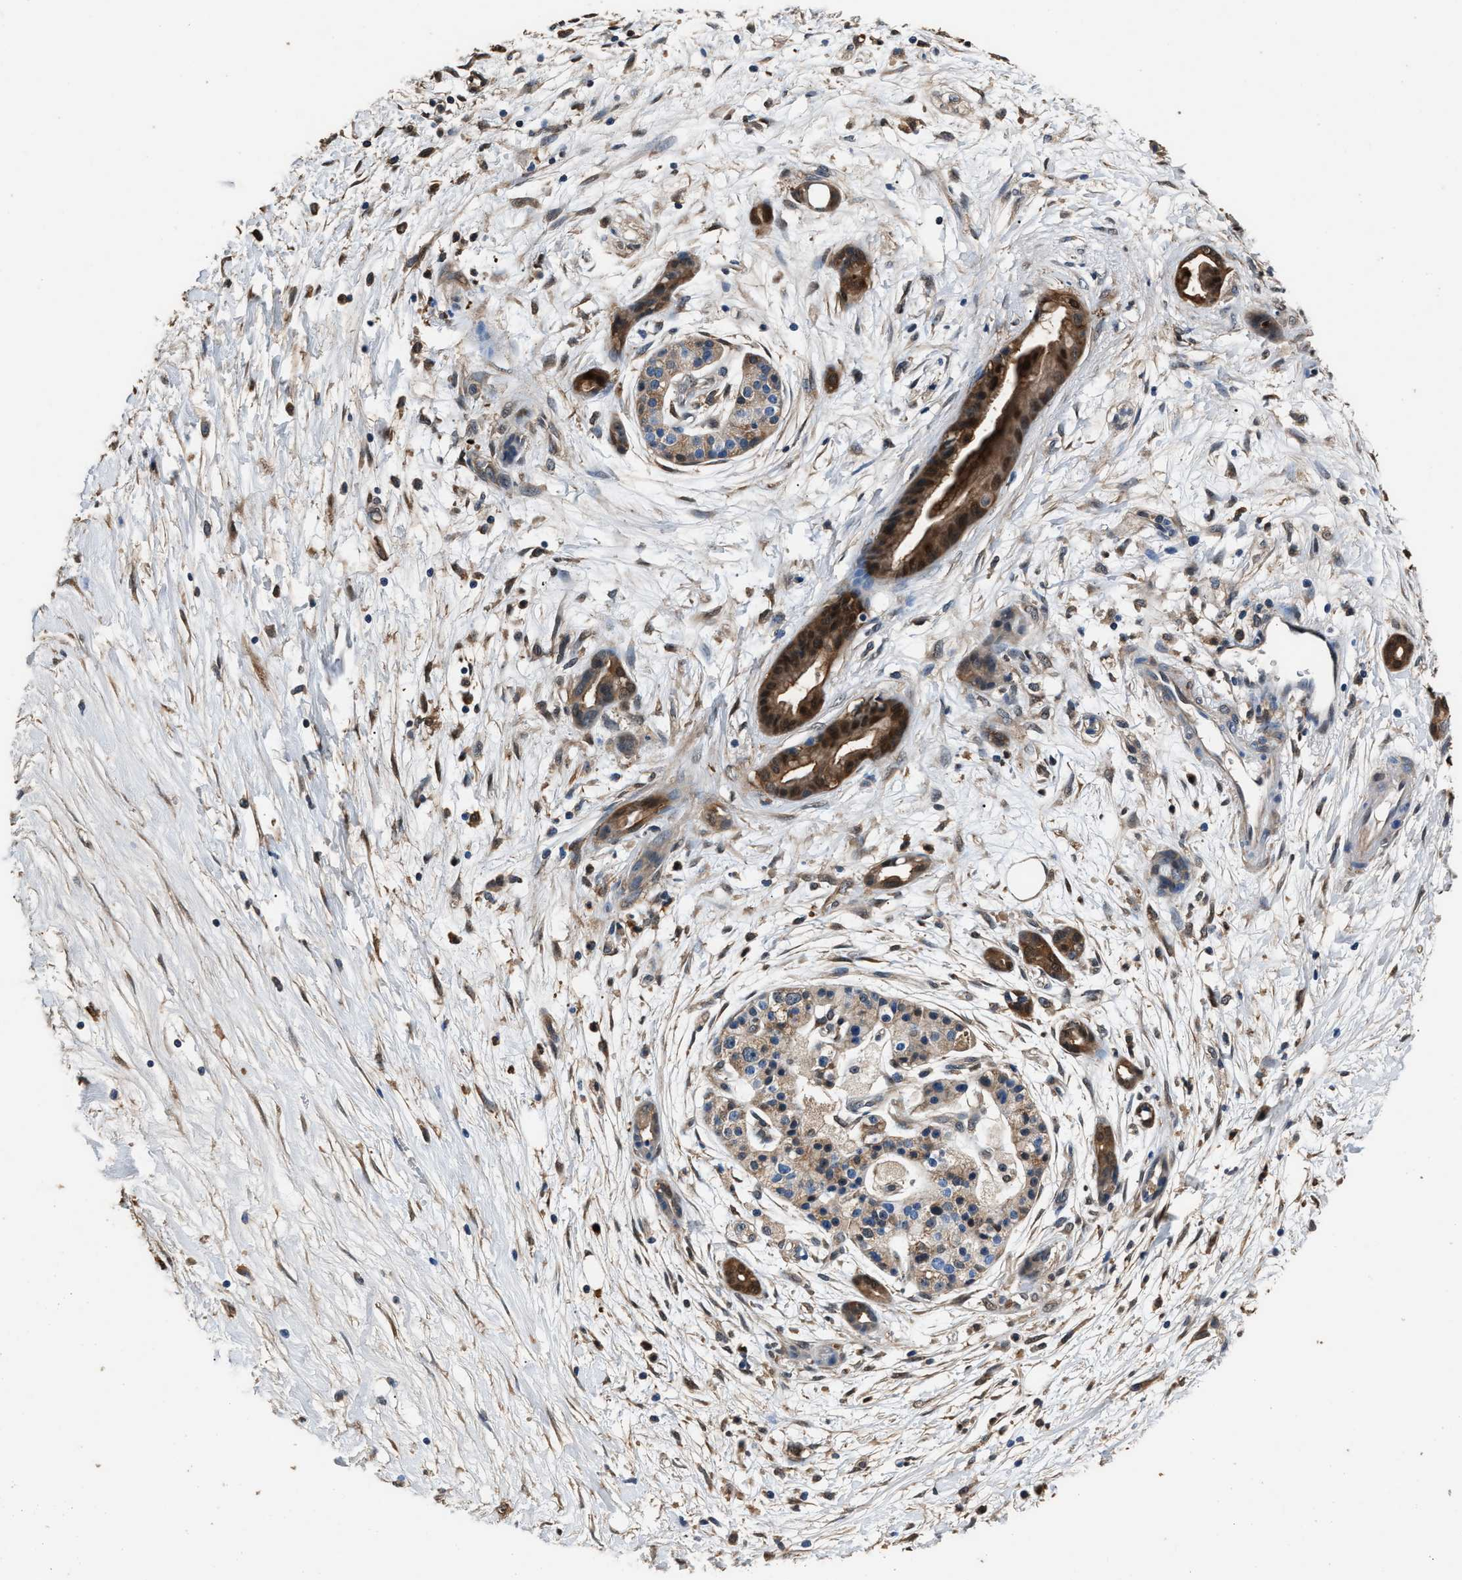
{"staining": {"intensity": "moderate", "quantity": ">75%", "location": "cytoplasmic/membranous"}, "tissue": "pancreatic cancer", "cell_type": "Tumor cells", "image_type": "cancer", "snomed": [{"axis": "morphology", "description": "Adenocarcinoma, NOS"}, {"axis": "topography", "description": "Pancreas"}], "caption": "The photomicrograph exhibits immunohistochemical staining of pancreatic cancer. There is moderate cytoplasmic/membranous positivity is present in about >75% of tumor cells.", "gene": "GSTP1", "patient": {"sex": "female", "age": 77}}